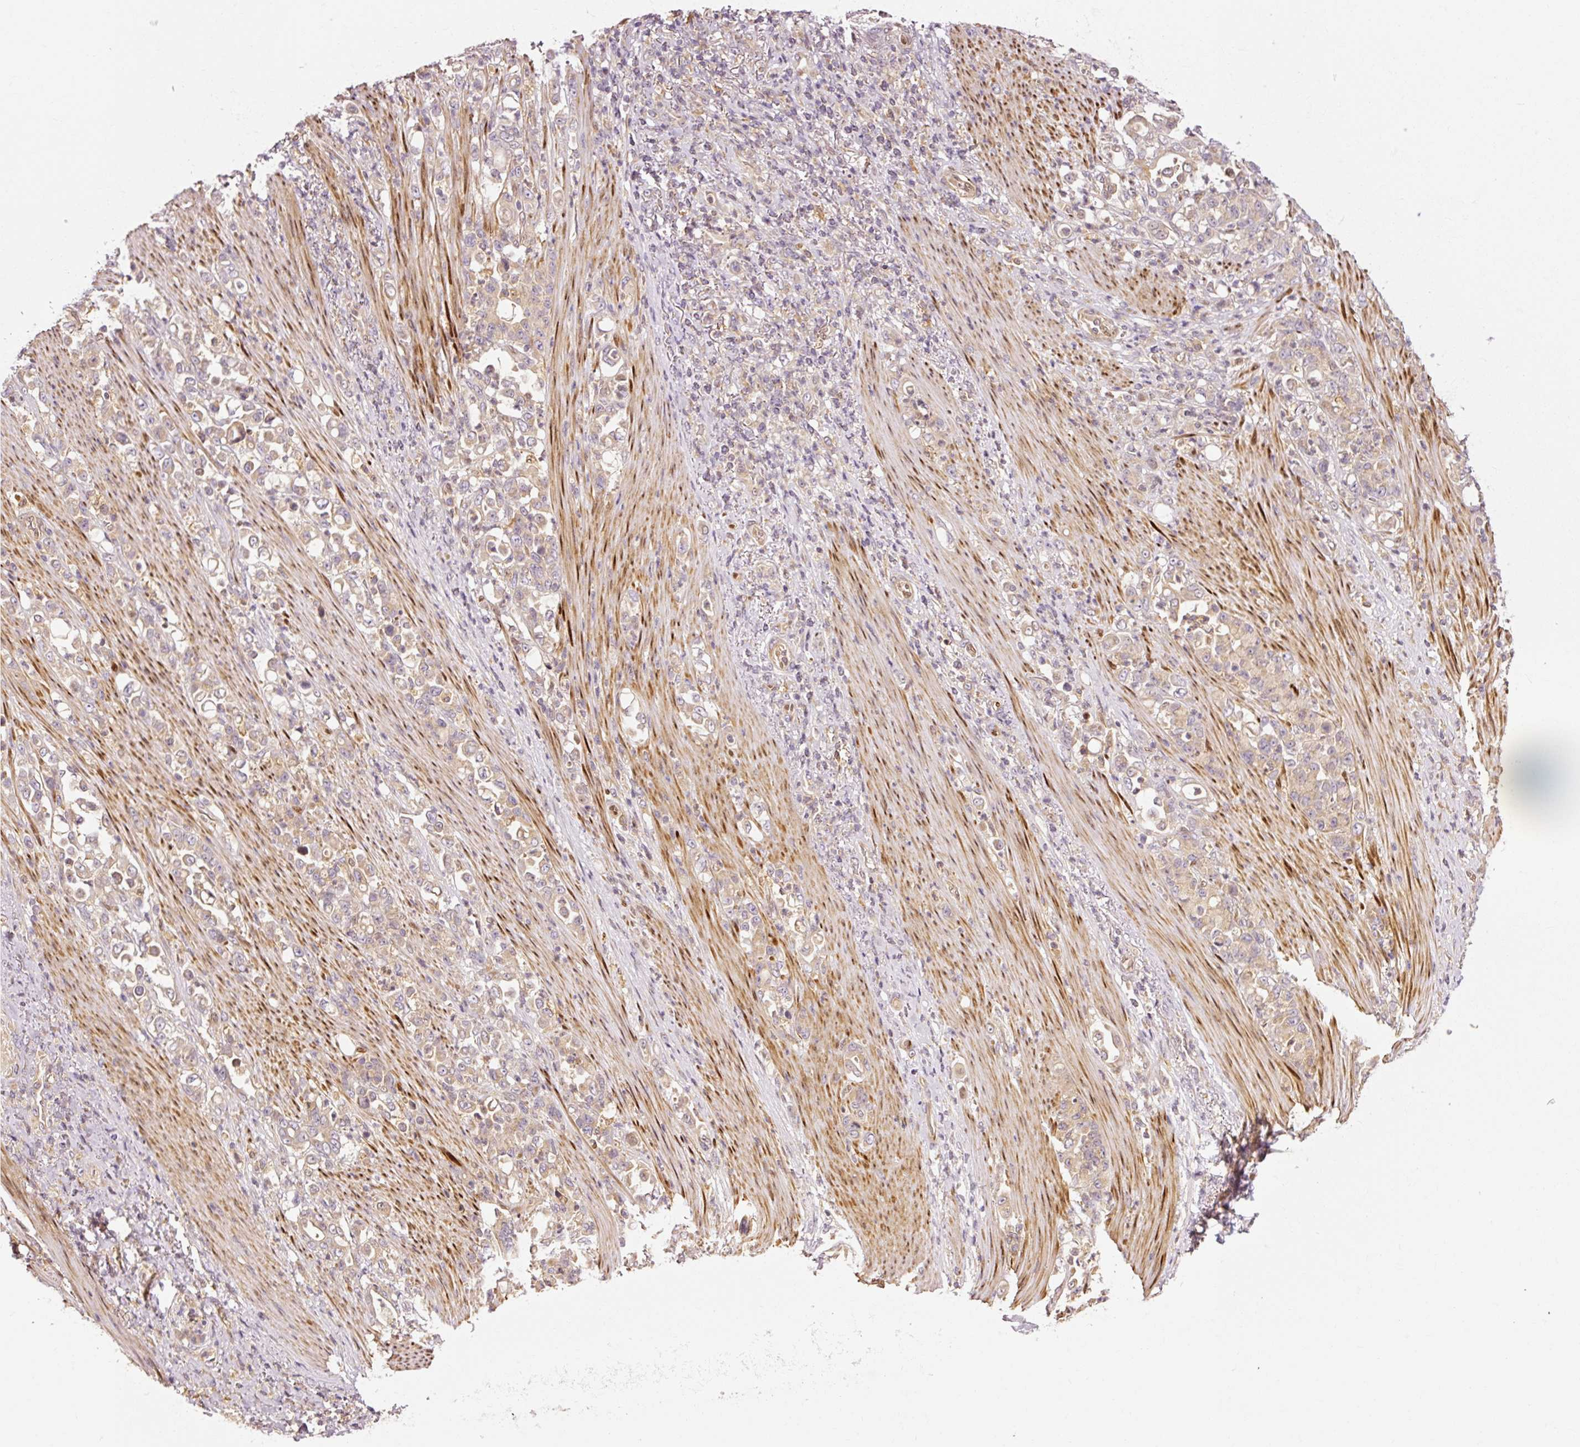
{"staining": {"intensity": "weak", "quantity": "25%-75%", "location": "cytoplasmic/membranous"}, "tissue": "stomach cancer", "cell_type": "Tumor cells", "image_type": "cancer", "snomed": [{"axis": "morphology", "description": "Normal tissue, NOS"}, {"axis": "morphology", "description": "Adenocarcinoma, NOS"}, {"axis": "topography", "description": "Stomach"}], "caption": "Immunohistochemistry staining of adenocarcinoma (stomach), which exhibits low levels of weak cytoplasmic/membranous staining in about 25%-75% of tumor cells indicating weak cytoplasmic/membranous protein positivity. The staining was performed using DAB (3,3'-diaminobenzidine) (brown) for protein detection and nuclei were counterstained in hematoxylin (blue).", "gene": "NAPA", "patient": {"sex": "female", "age": 79}}